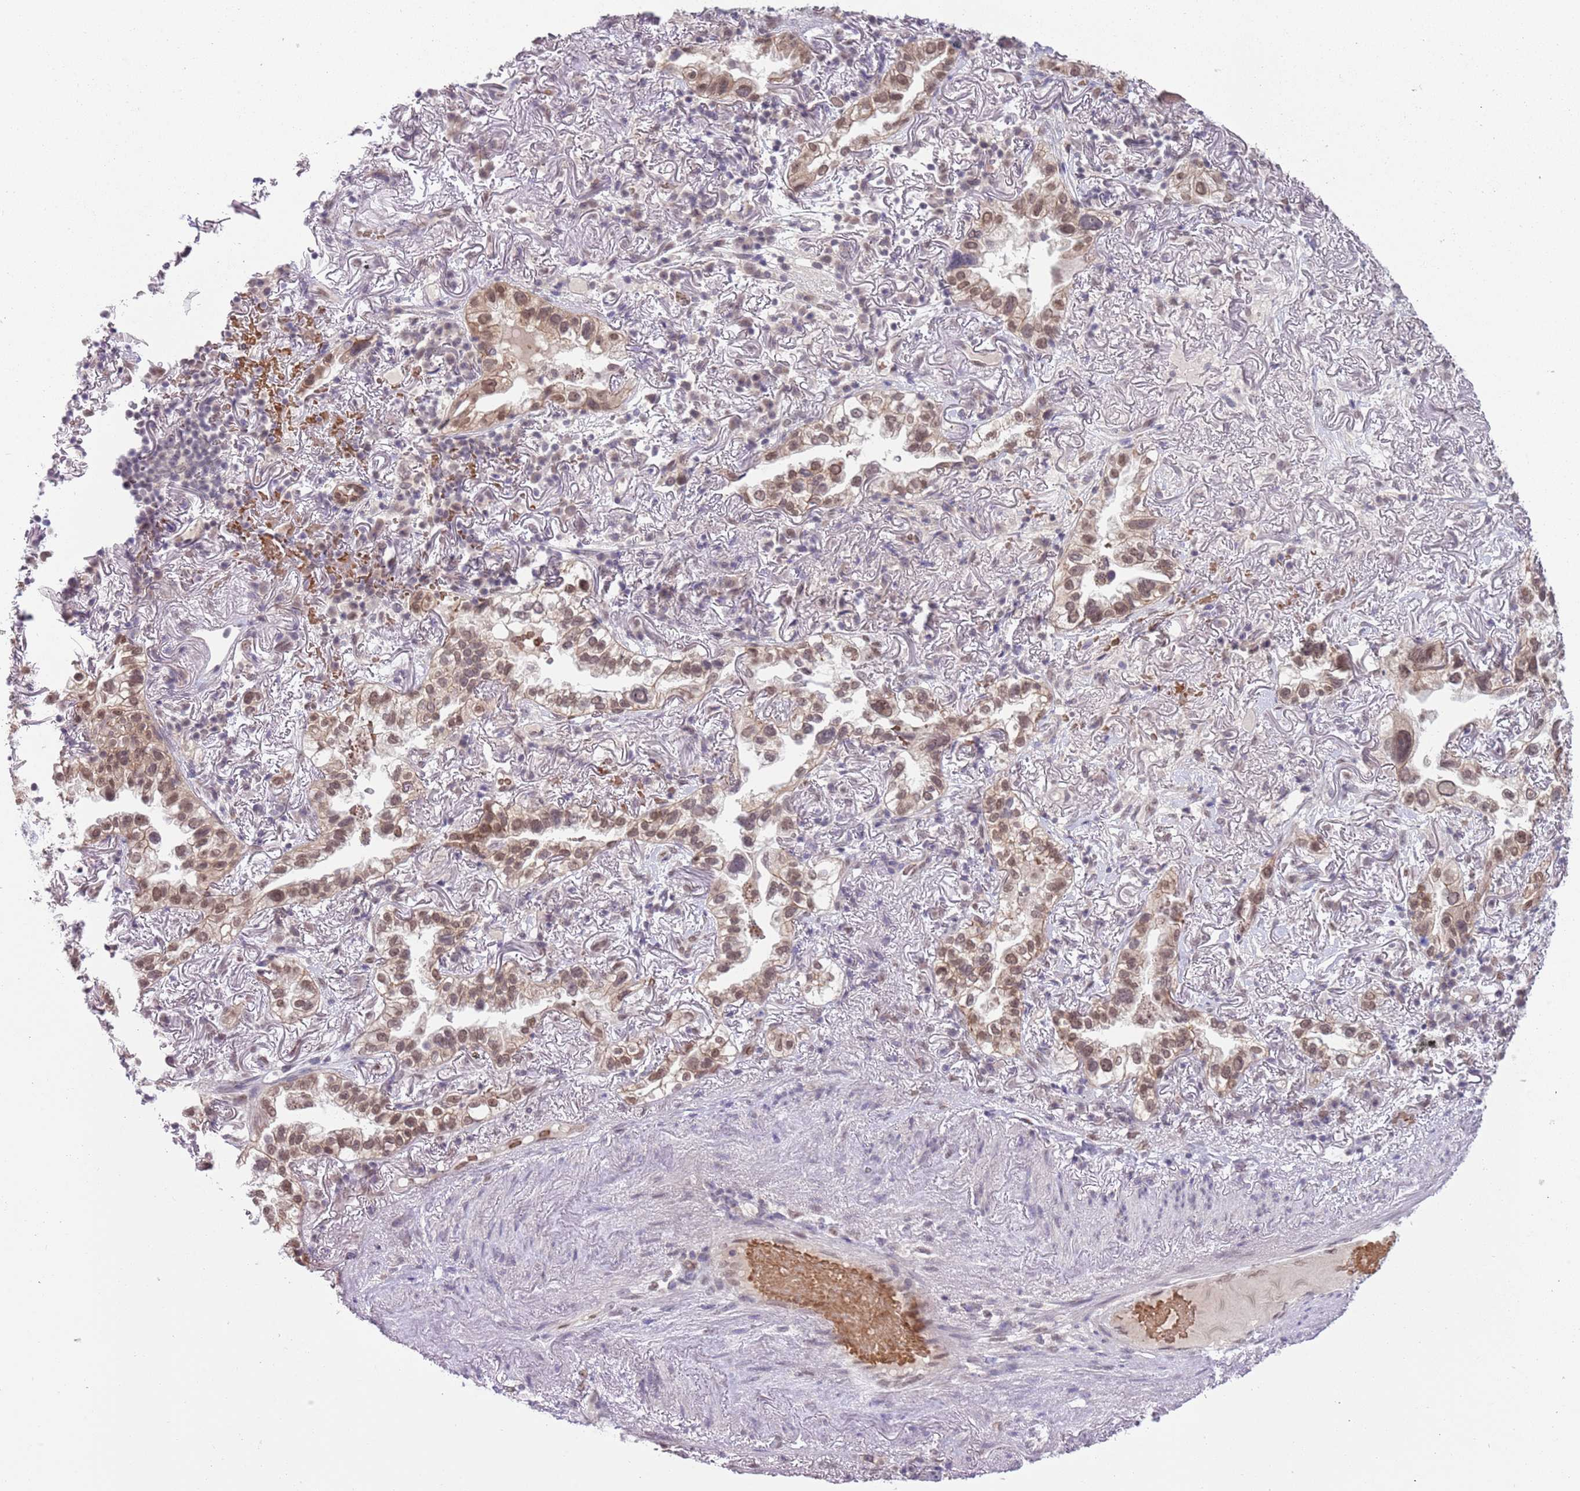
{"staining": {"intensity": "weak", "quantity": ">75%", "location": "nuclear"}, "tissue": "lung cancer", "cell_type": "Tumor cells", "image_type": "cancer", "snomed": [{"axis": "morphology", "description": "Adenocarcinoma, NOS"}, {"axis": "topography", "description": "Lung"}], "caption": "The immunohistochemical stain highlights weak nuclear expression in tumor cells of adenocarcinoma (lung) tissue. Nuclei are stained in blue.", "gene": "TM2D1", "patient": {"sex": "female", "age": 69}}